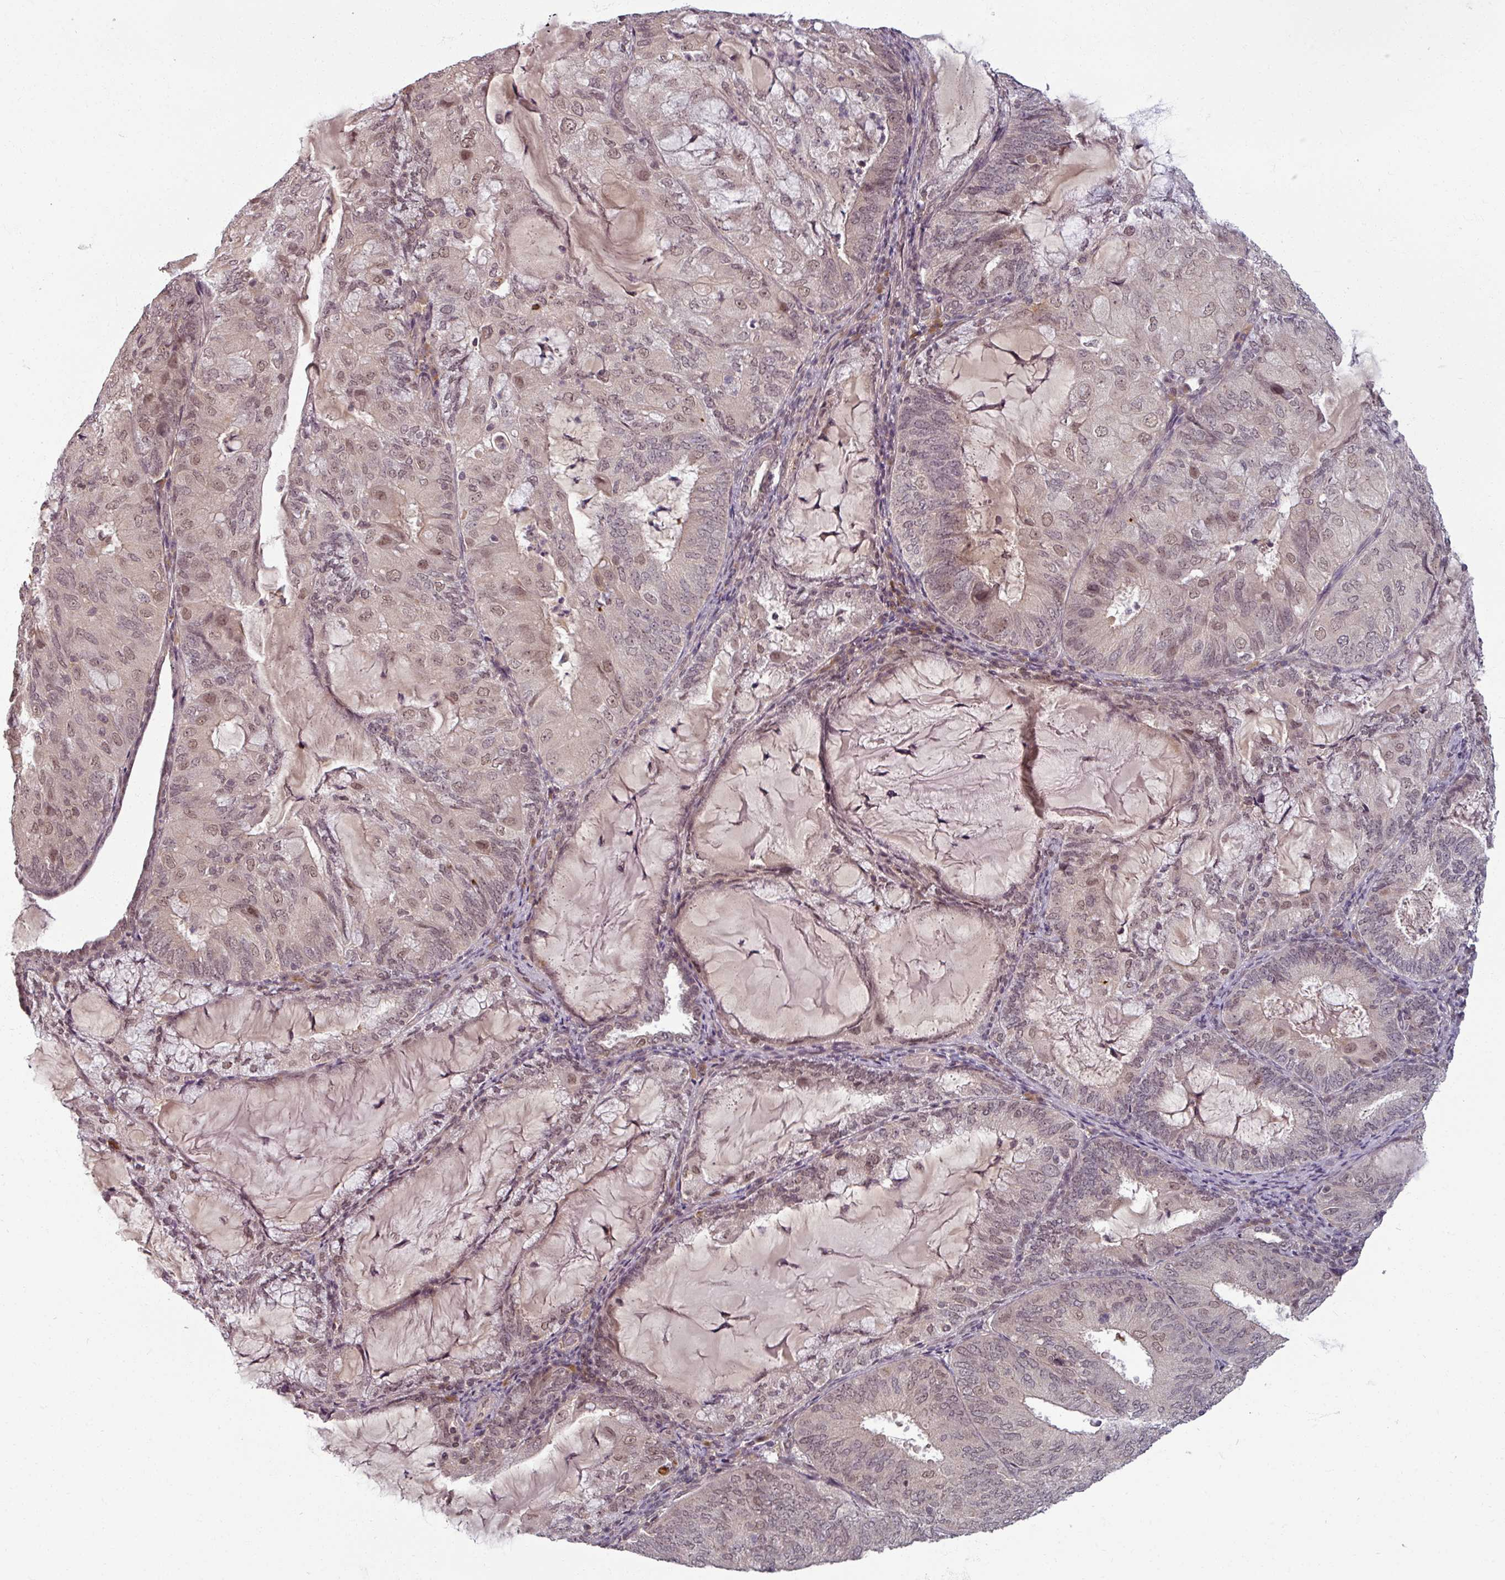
{"staining": {"intensity": "weak", "quantity": "<25%", "location": "nuclear"}, "tissue": "endometrial cancer", "cell_type": "Tumor cells", "image_type": "cancer", "snomed": [{"axis": "morphology", "description": "Adenocarcinoma, NOS"}, {"axis": "topography", "description": "Endometrium"}], "caption": "IHC histopathology image of human endometrial cancer (adenocarcinoma) stained for a protein (brown), which exhibits no positivity in tumor cells.", "gene": "POLR2G", "patient": {"sex": "female", "age": 81}}